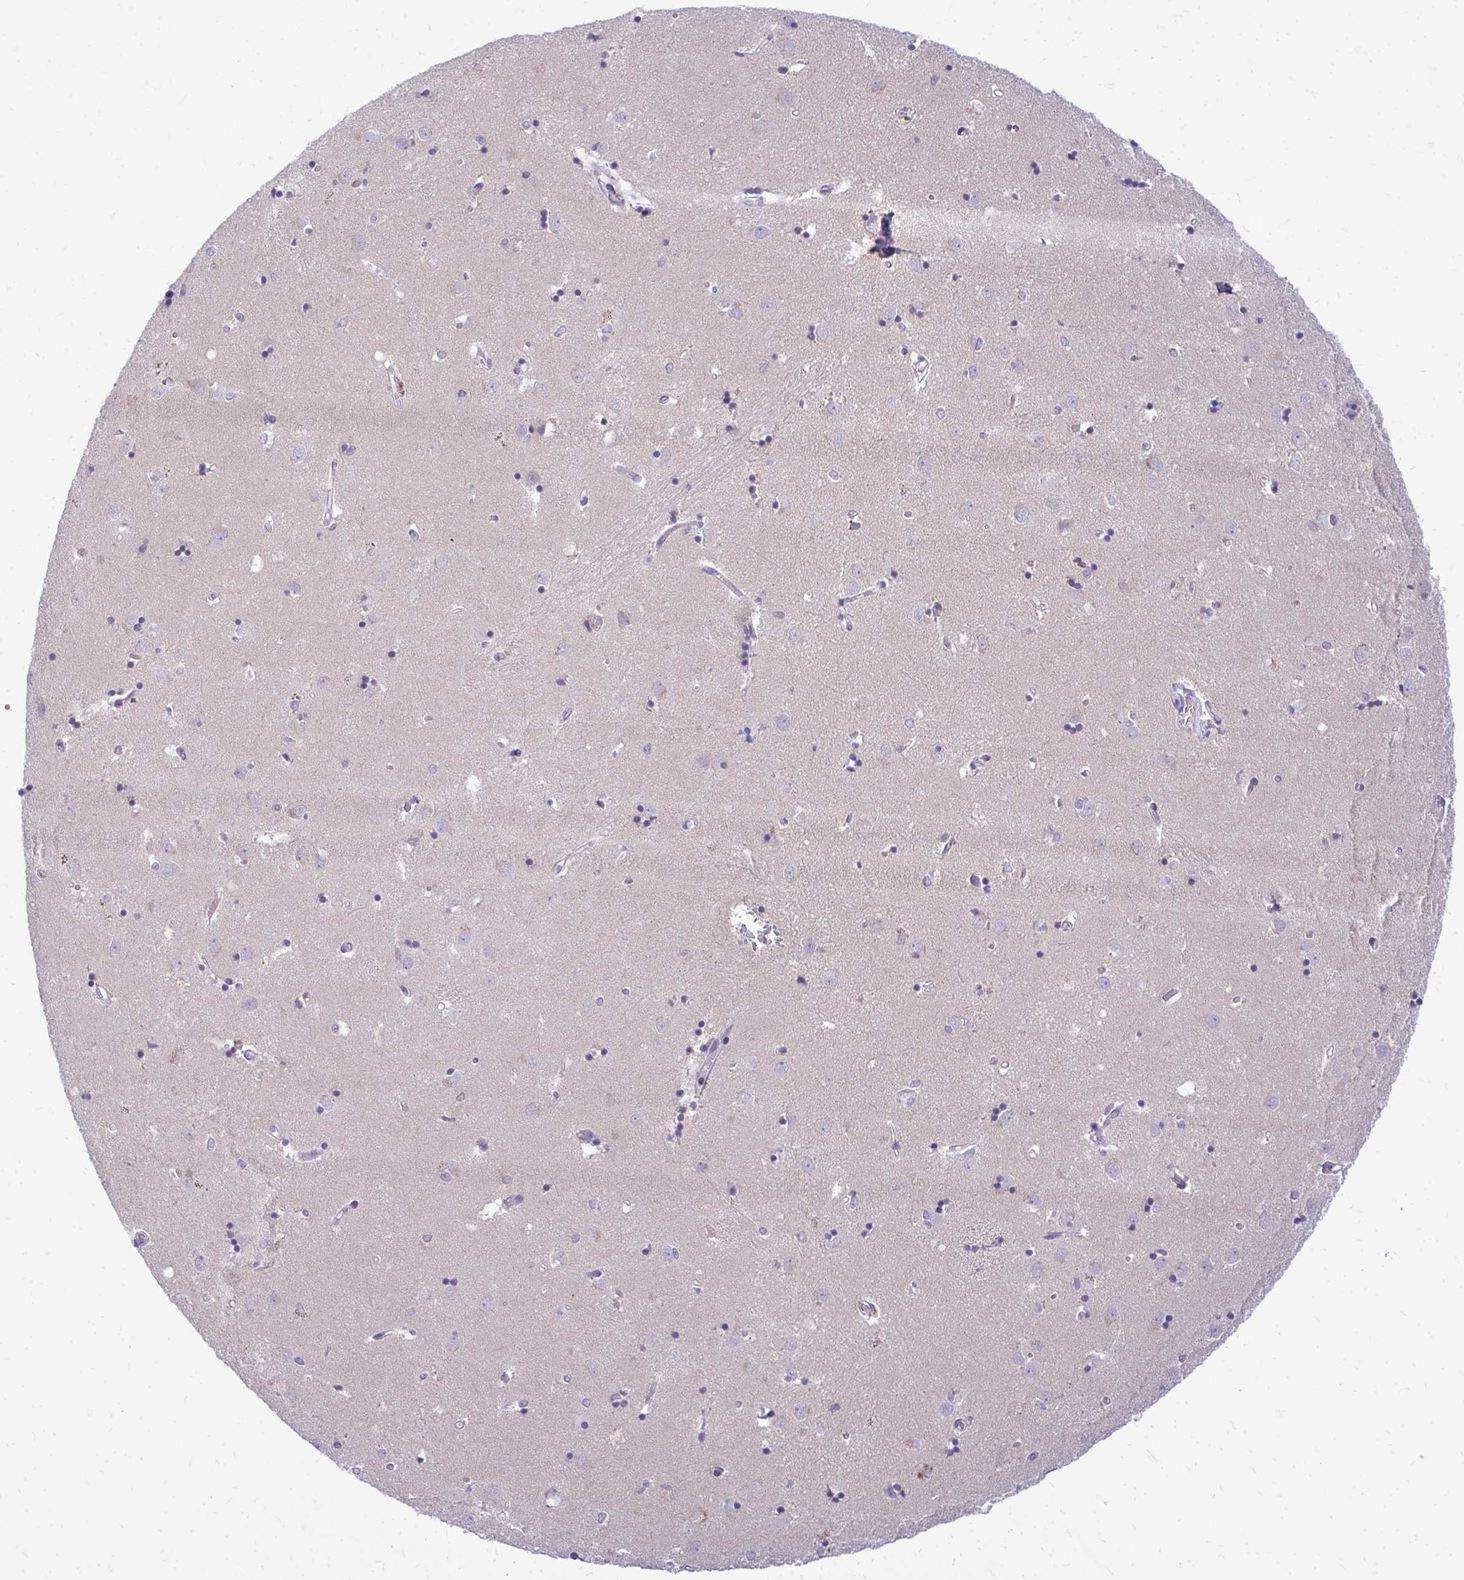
{"staining": {"intensity": "negative", "quantity": "none", "location": "none"}, "tissue": "caudate", "cell_type": "Glial cells", "image_type": "normal", "snomed": [{"axis": "morphology", "description": "Normal tissue, NOS"}, {"axis": "topography", "description": "Lateral ventricle wall"}], "caption": "IHC of unremarkable caudate reveals no expression in glial cells.", "gene": "FABP3", "patient": {"sex": "male", "age": 54}}